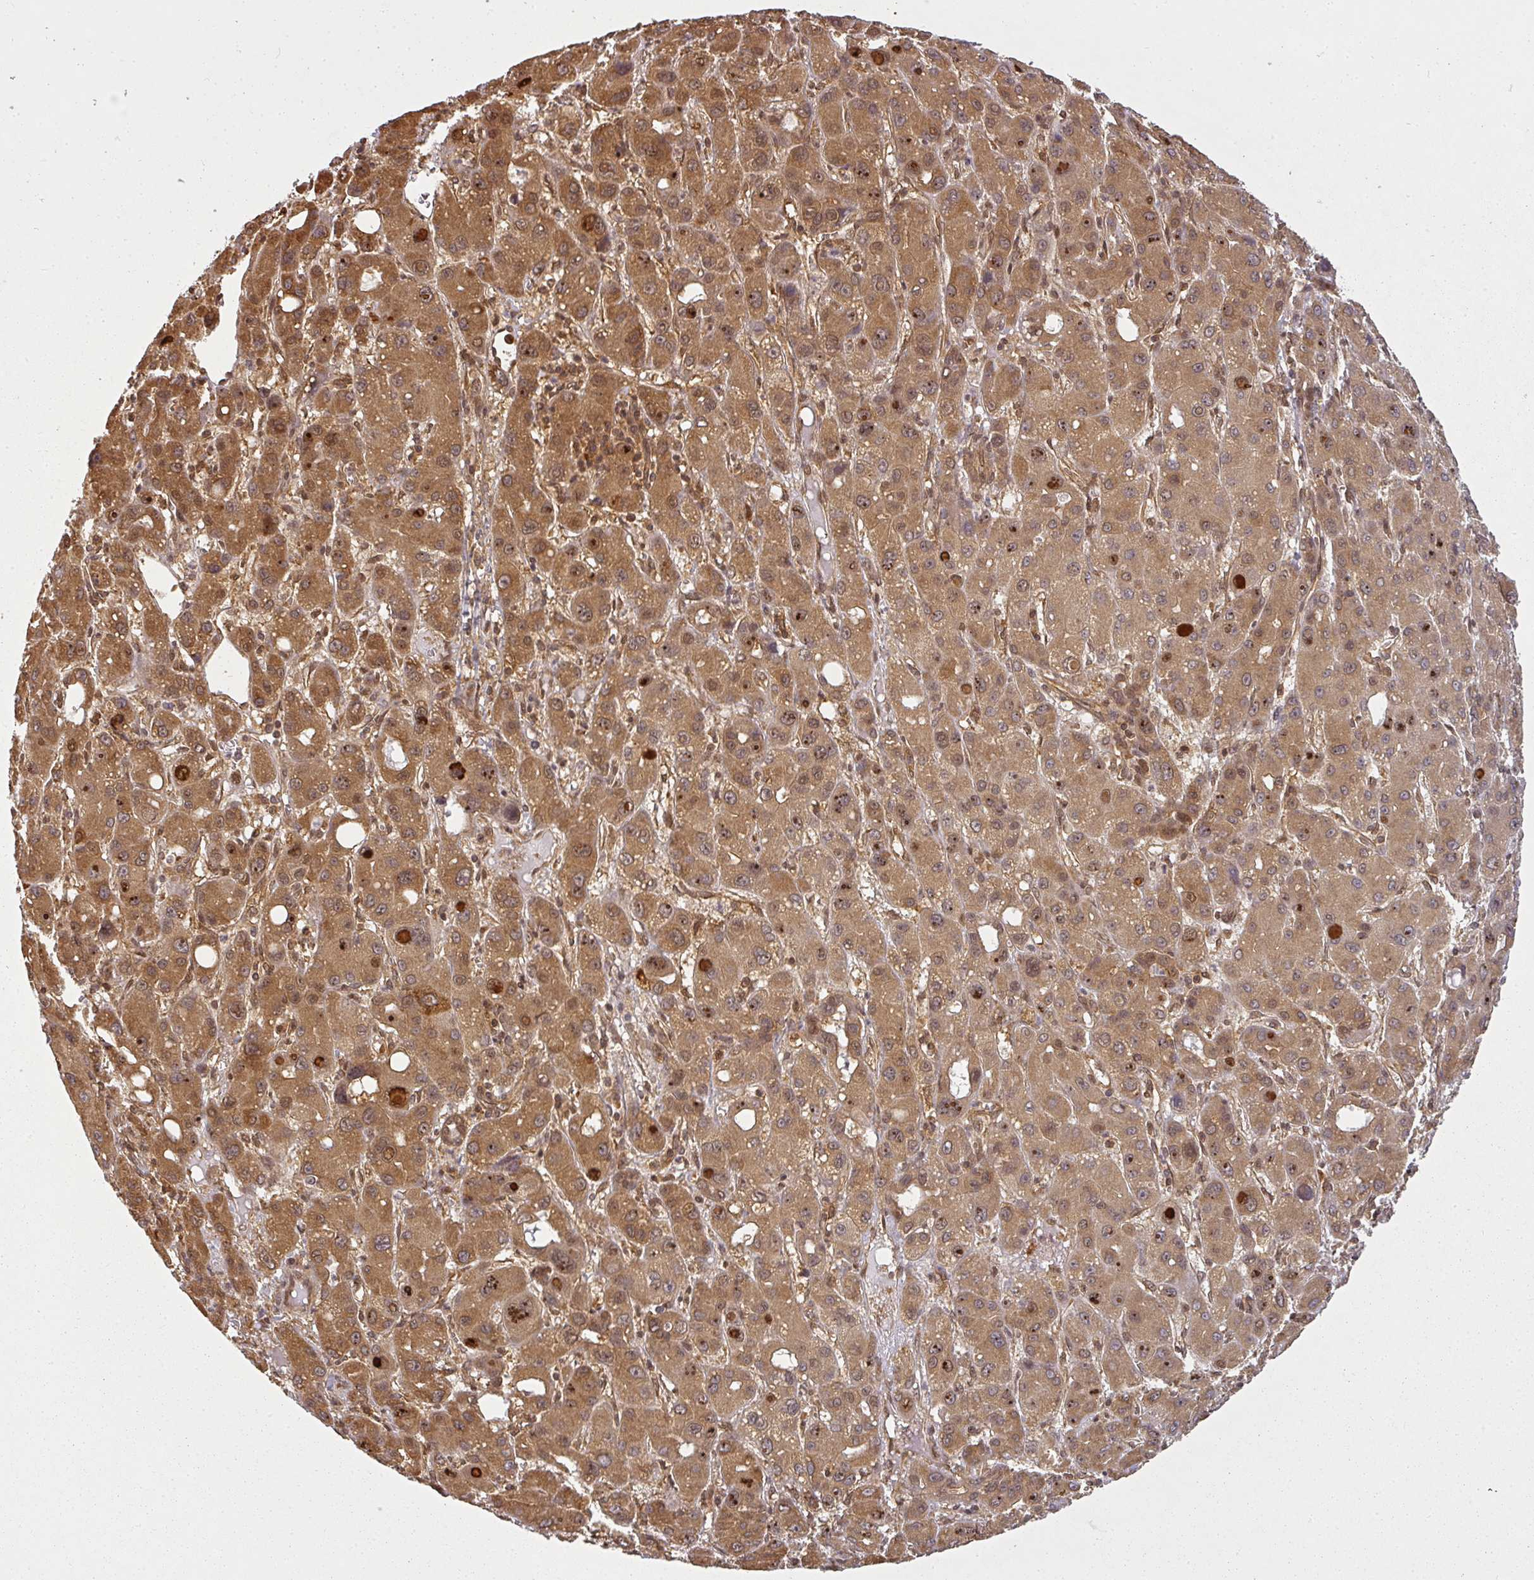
{"staining": {"intensity": "moderate", "quantity": ">75%", "location": "cytoplasmic/membranous,nuclear"}, "tissue": "liver cancer", "cell_type": "Tumor cells", "image_type": "cancer", "snomed": [{"axis": "morphology", "description": "Carcinoma, Hepatocellular, NOS"}, {"axis": "topography", "description": "Liver"}], "caption": "Human liver hepatocellular carcinoma stained with a protein marker shows moderate staining in tumor cells.", "gene": "PPP6R3", "patient": {"sex": "male", "age": 55}}